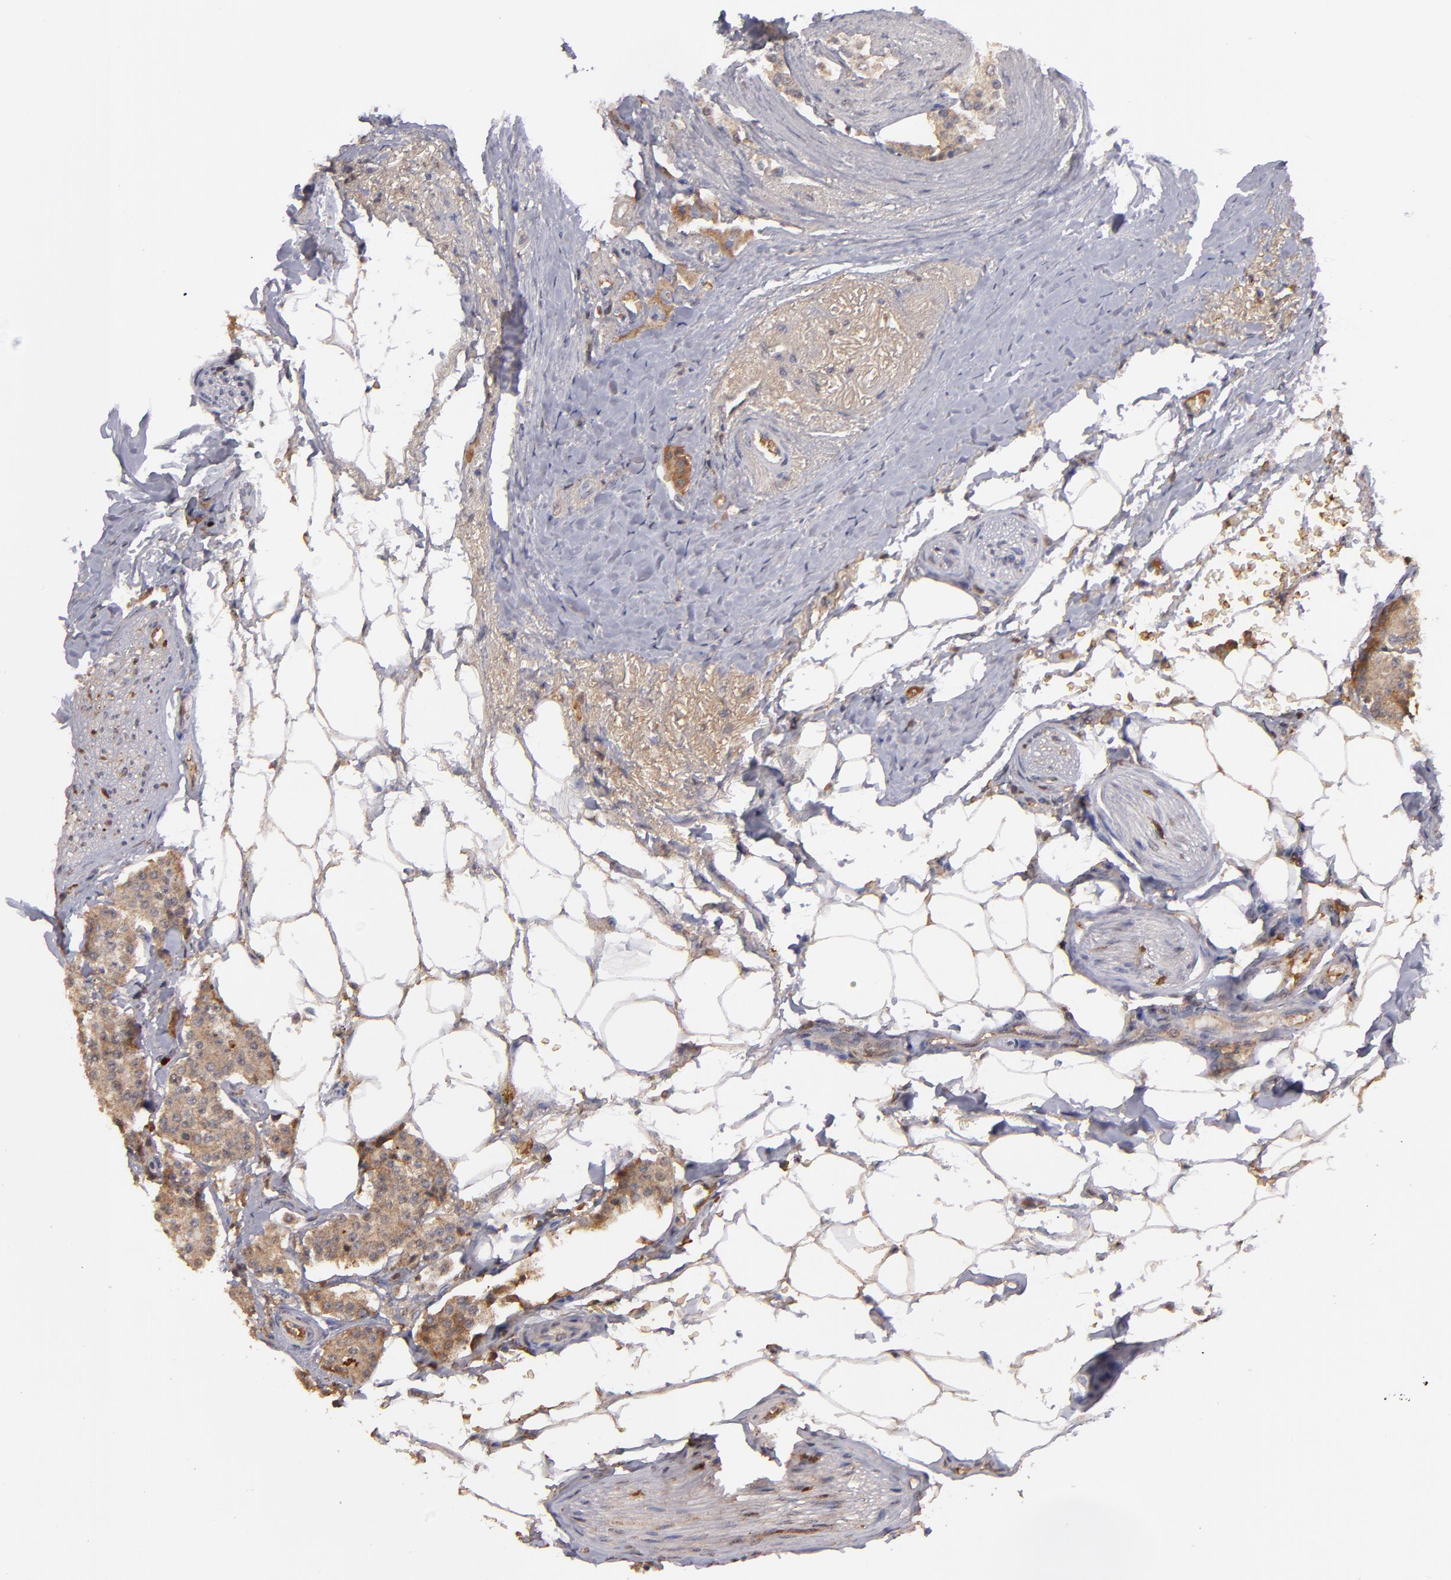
{"staining": {"intensity": "moderate", "quantity": ">75%", "location": "cytoplasmic/membranous"}, "tissue": "carcinoid", "cell_type": "Tumor cells", "image_type": "cancer", "snomed": [{"axis": "morphology", "description": "Carcinoid, malignant, NOS"}, {"axis": "topography", "description": "Colon"}], "caption": "Immunohistochemical staining of human carcinoid (malignant) displays medium levels of moderate cytoplasmic/membranous protein expression in approximately >75% of tumor cells.", "gene": "SERPINC1", "patient": {"sex": "female", "age": 61}}